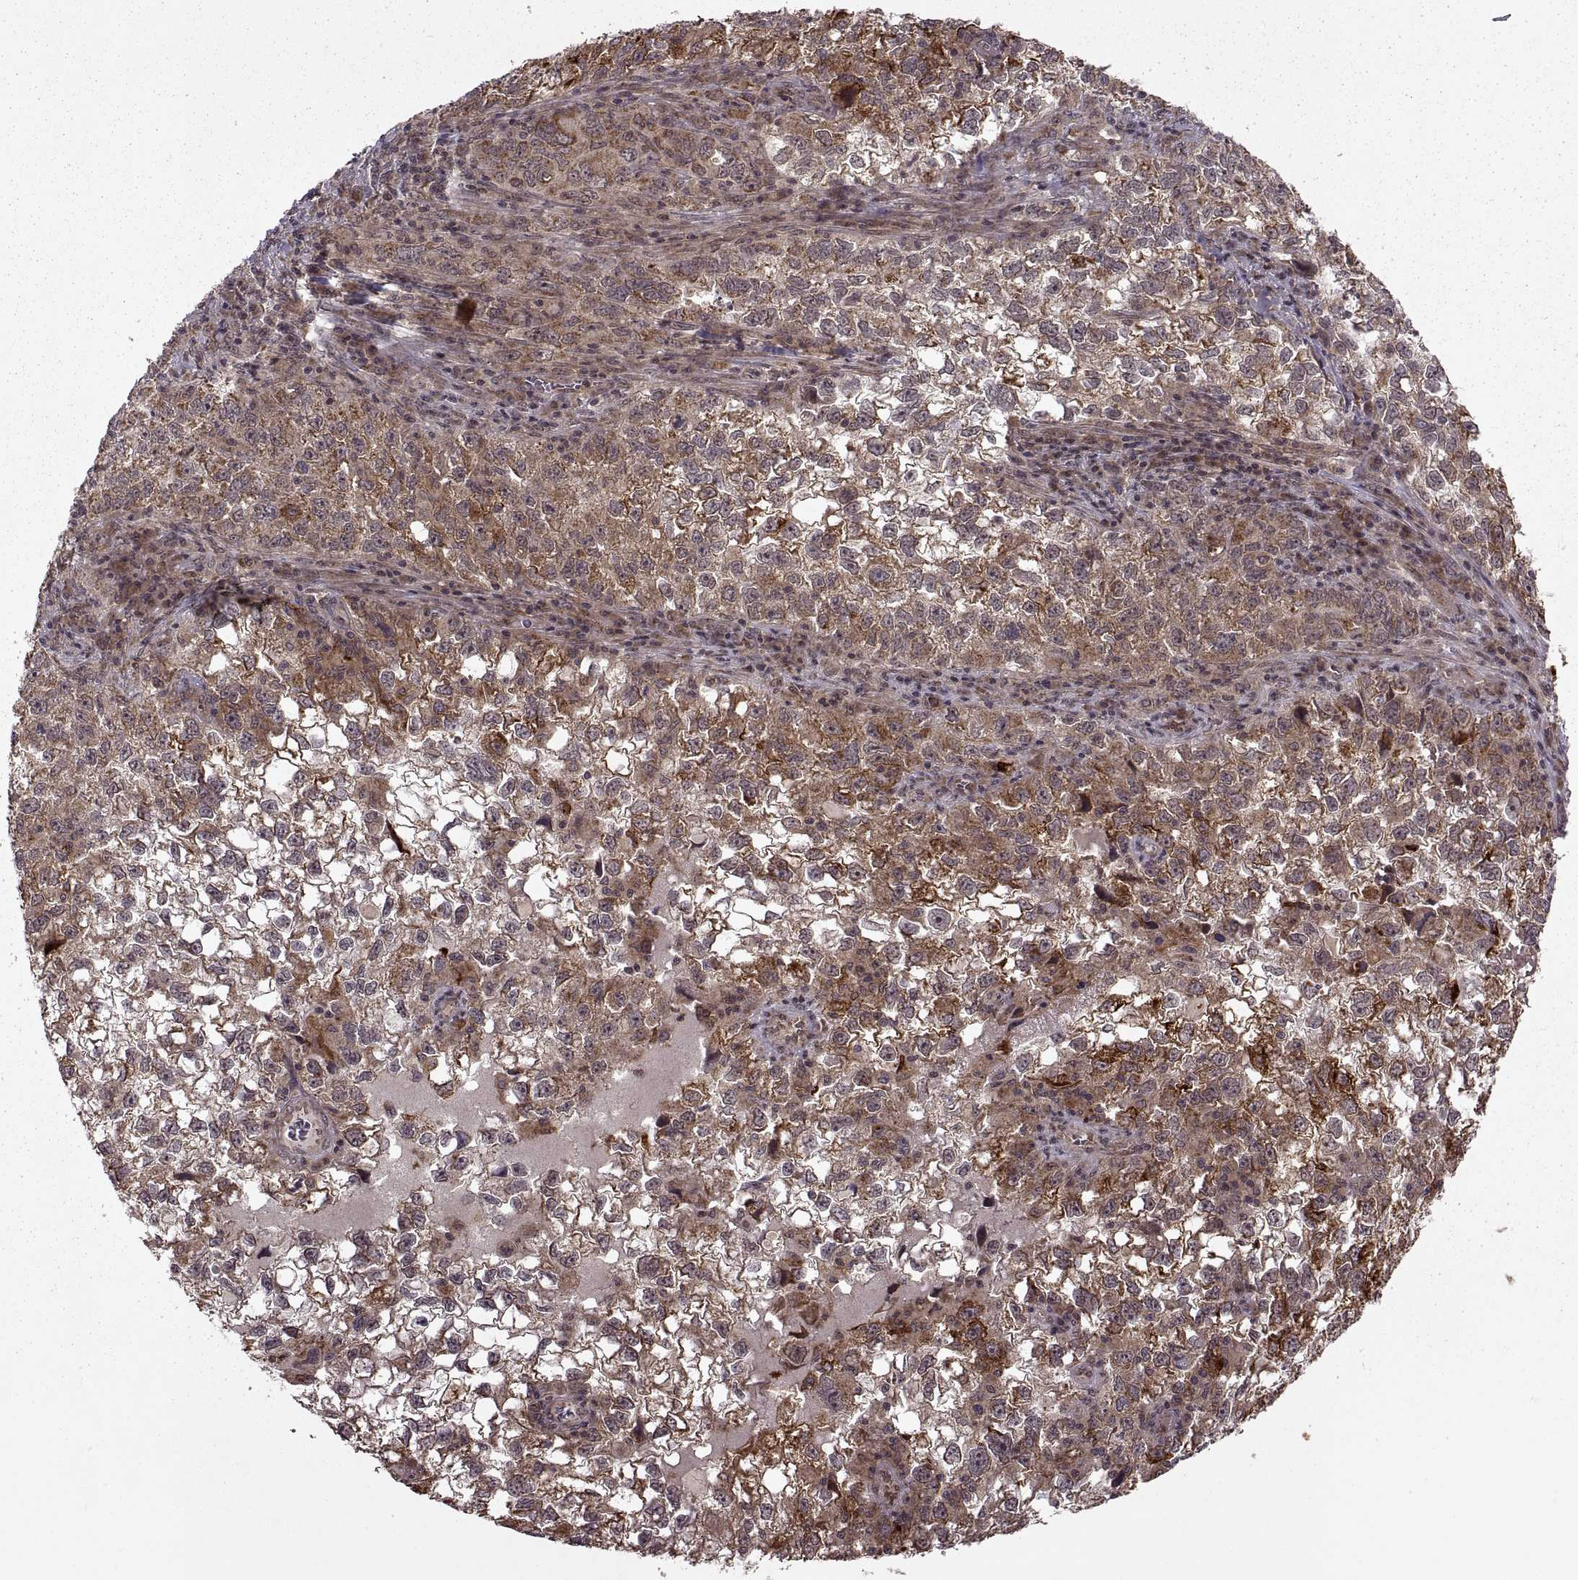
{"staining": {"intensity": "moderate", "quantity": ">75%", "location": "cytoplasmic/membranous"}, "tissue": "cervical cancer", "cell_type": "Tumor cells", "image_type": "cancer", "snomed": [{"axis": "morphology", "description": "Squamous cell carcinoma, NOS"}, {"axis": "topography", "description": "Cervix"}], "caption": "Moderate cytoplasmic/membranous positivity for a protein is appreciated in approximately >75% of tumor cells of cervical cancer using immunohistochemistry.", "gene": "PTOV1", "patient": {"sex": "female", "age": 55}}